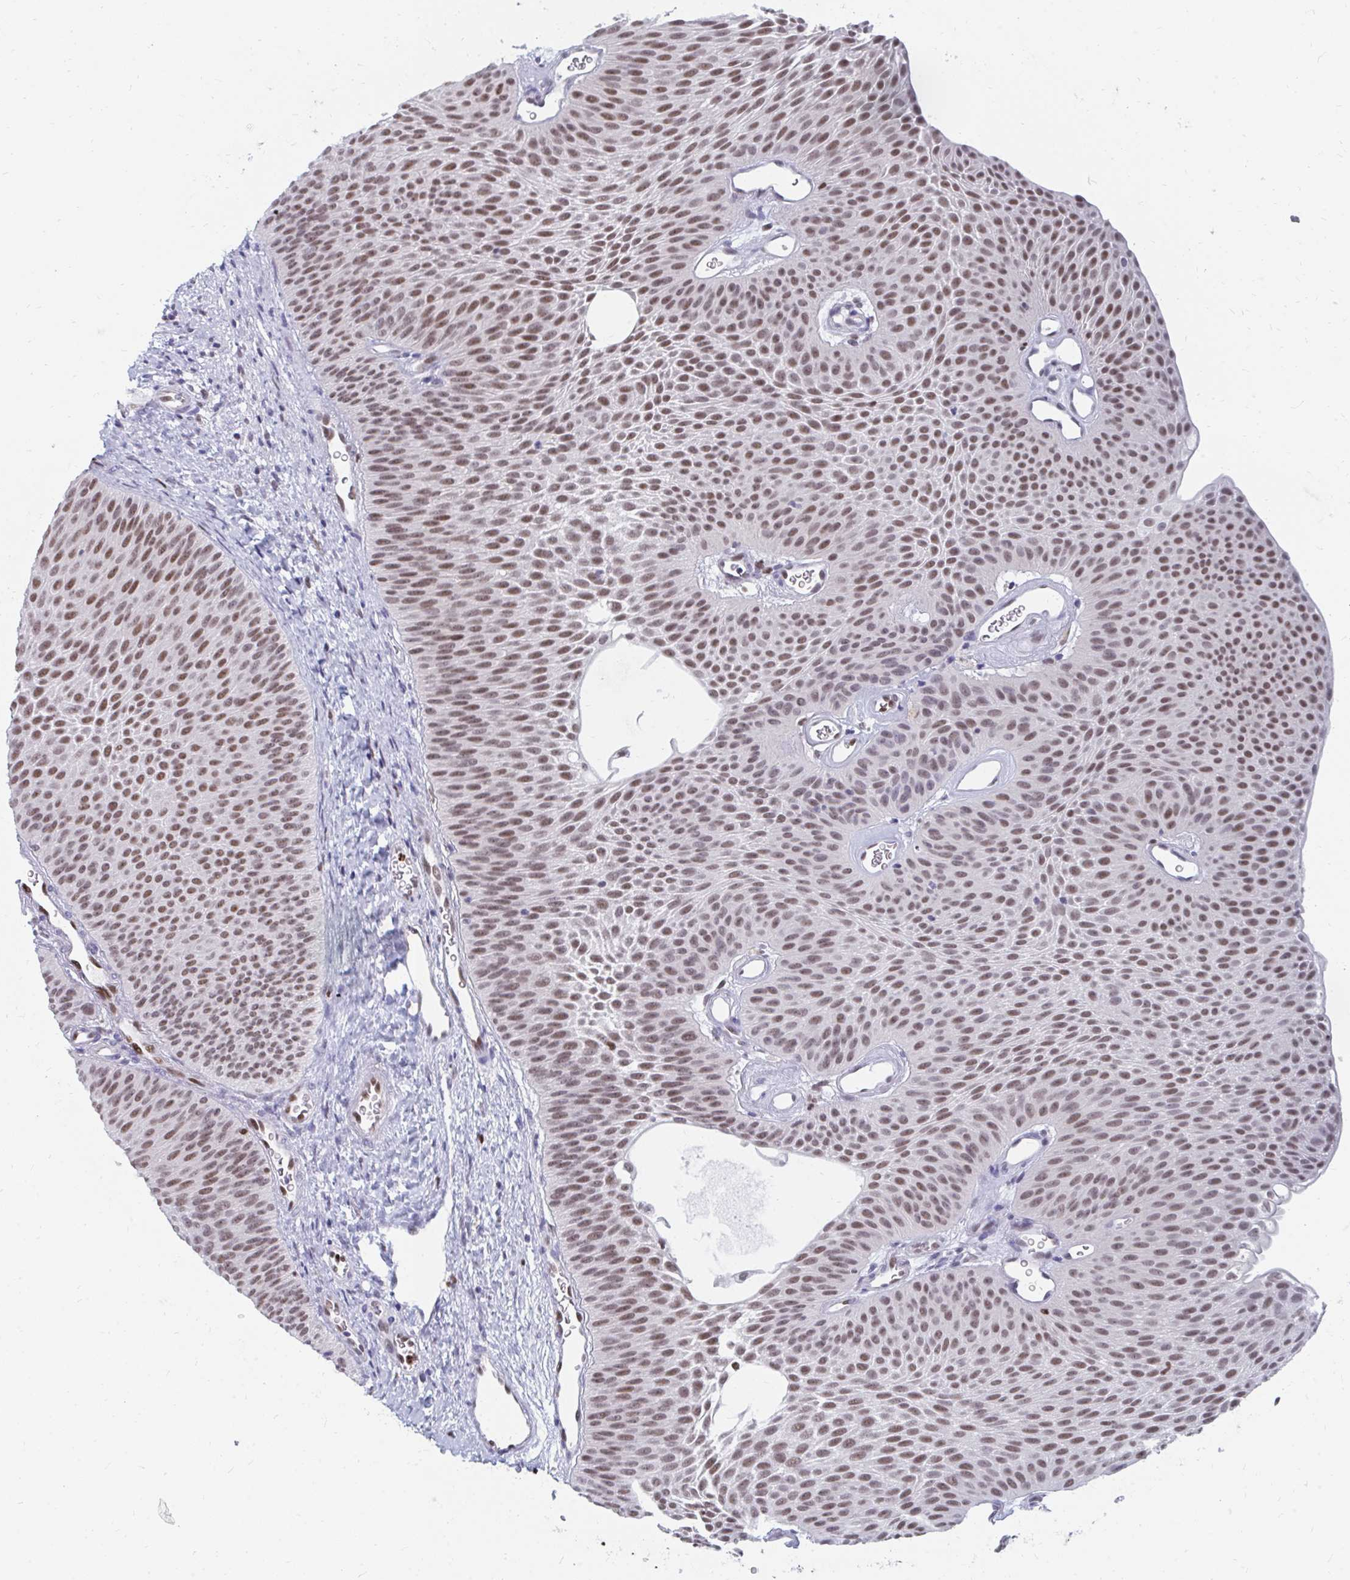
{"staining": {"intensity": "moderate", "quantity": ">75%", "location": "nuclear"}, "tissue": "urothelial cancer", "cell_type": "Tumor cells", "image_type": "cancer", "snomed": [{"axis": "morphology", "description": "Urothelial carcinoma, Low grade"}, {"axis": "topography", "description": "Urinary bladder"}], "caption": "The photomicrograph shows immunohistochemical staining of urothelial carcinoma (low-grade). There is moderate nuclear positivity is appreciated in about >75% of tumor cells.", "gene": "PLK3", "patient": {"sex": "female", "age": 60}}